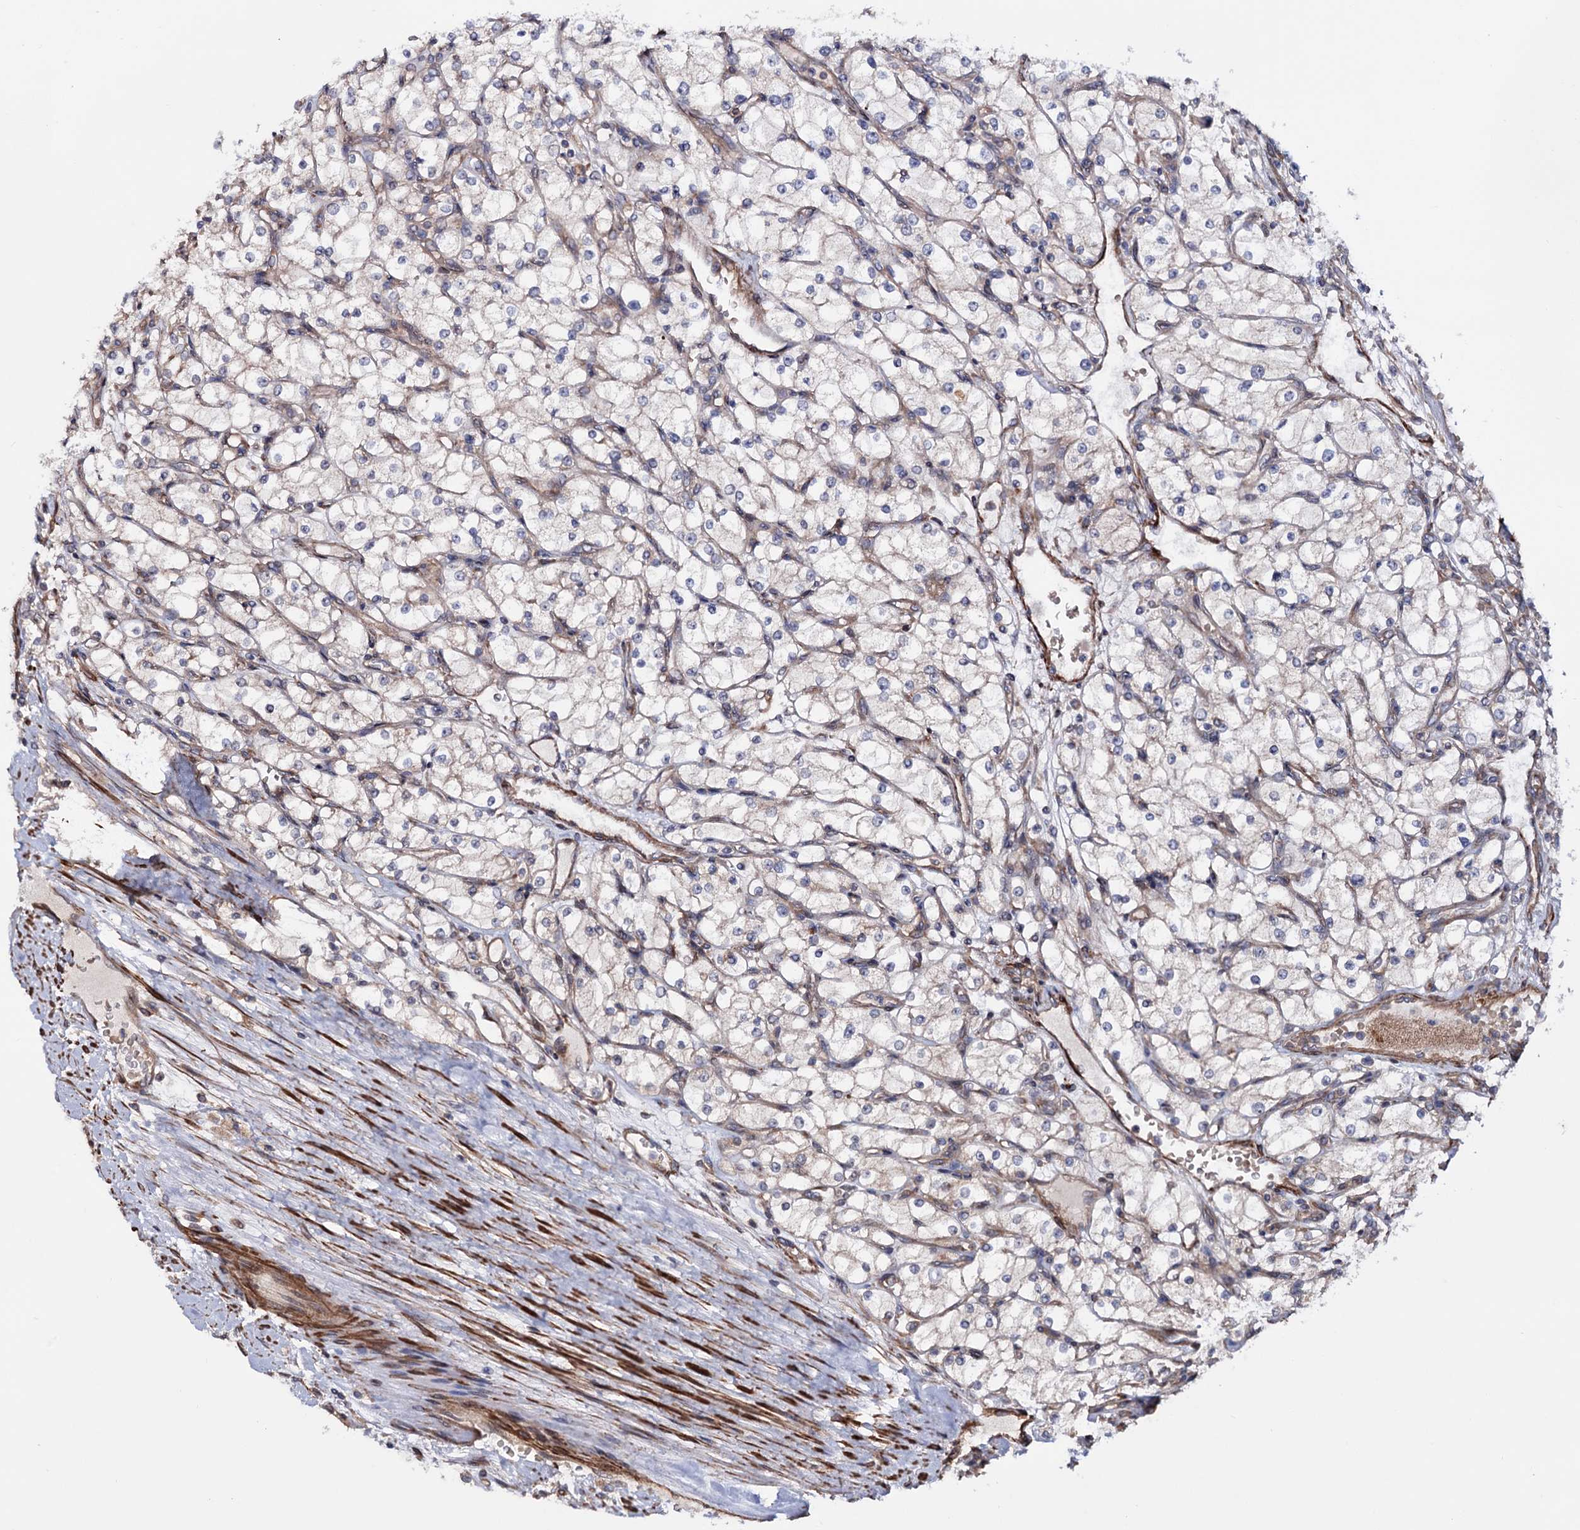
{"staining": {"intensity": "weak", "quantity": "25%-75%", "location": "cytoplasmic/membranous"}, "tissue": "renal cancer", "cell_type": "Tumor cells", "image_type": "cancer", "snomed": [{"axis": "morphology", "description": "Adenocarcinoma, NOS"}, {"axis": "topography", "description": "Kidney"}], "caption": "Human renal cancer stained with a protein marker reveals weak staining in tumor cells.", "gene": "FERMT2", "patient": {"sex": "male", "age": 80}}